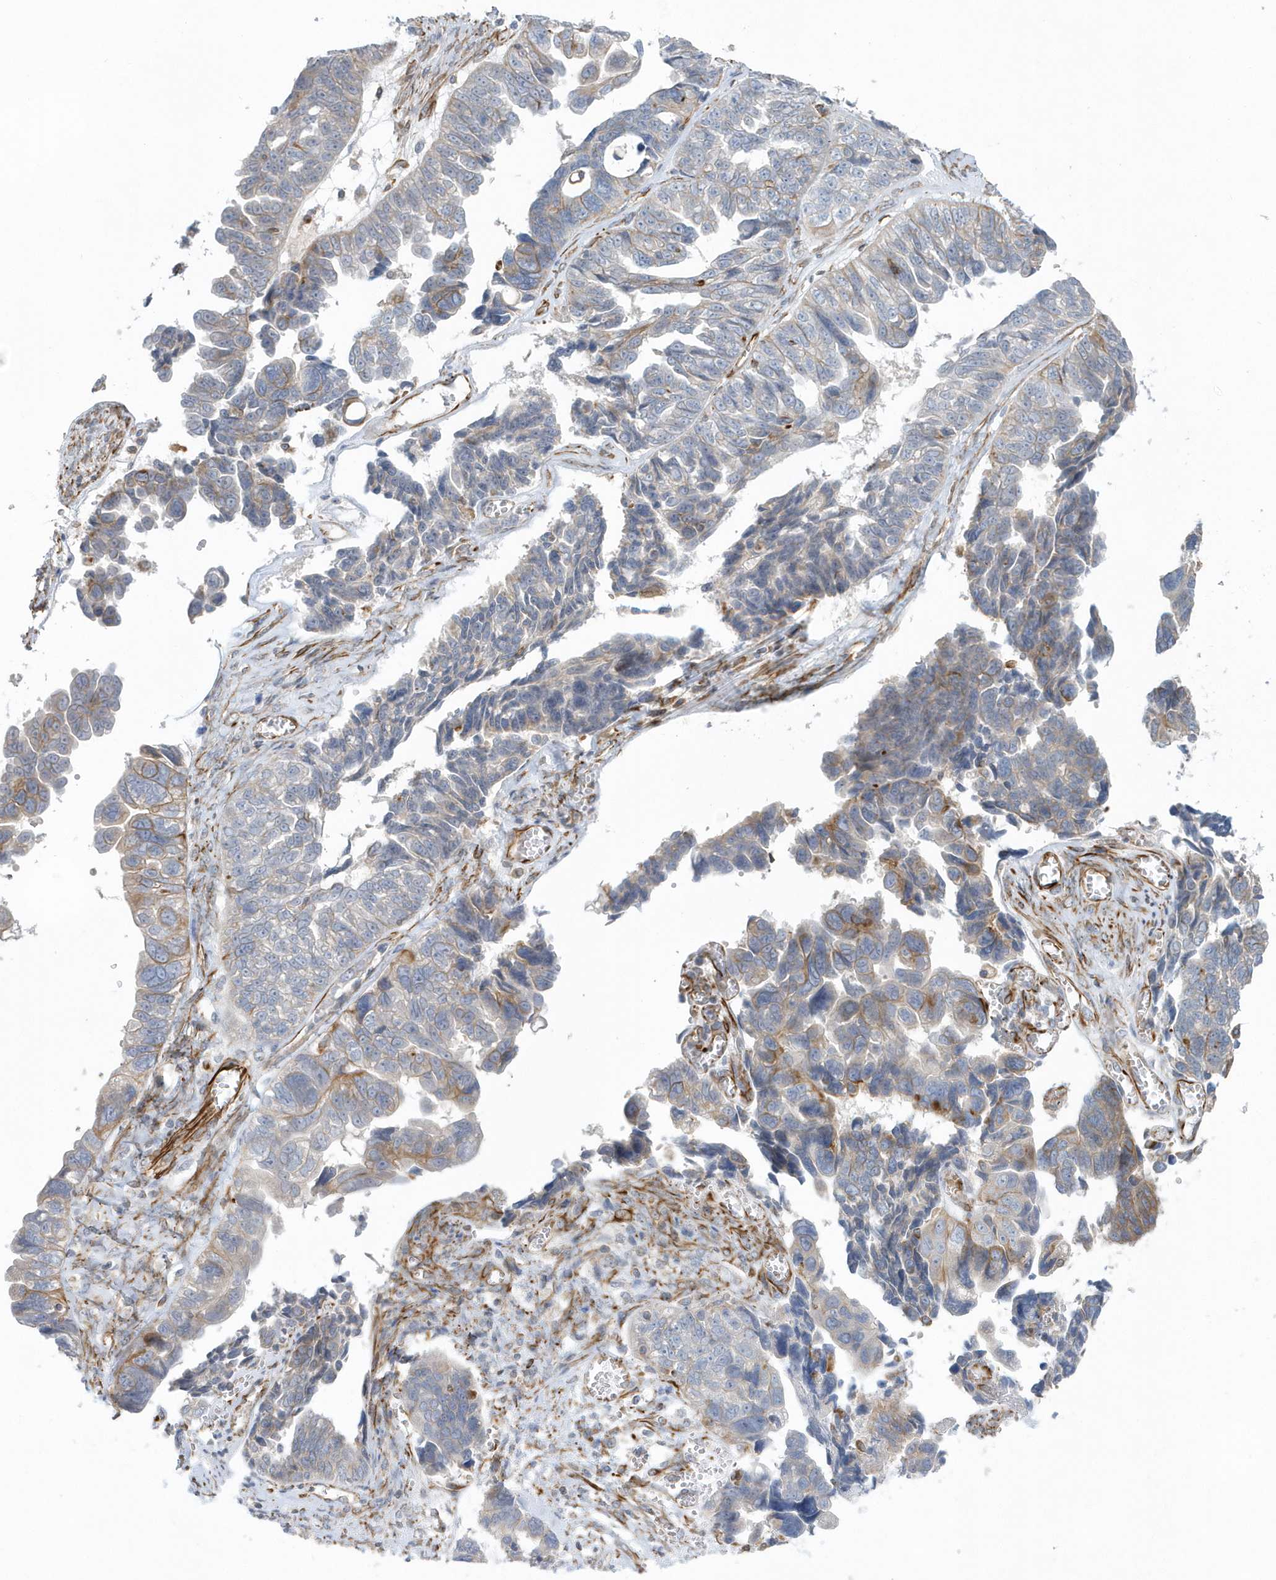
{"staining": {"intensity": "weak", "quantity": "<25%", "location": "cytoplasmic/membranous"}, "tissue": "ovarian cancer", "cell_type": "Tumor cells", "image_type": "cancer", "snomed": [{"axis": "morphology", "description": "Cystadenocarcinoma, serous, NOS"}, {"axis": "topography", "description": "Ovary"}], "caption": "Tumor cells are negative for brown protein staining in serous cystadenocarcinoma (ovarian). Nuclei are stained in blue.", "gene": "RAB17", "patient": {"sex": "female", "age": 79}}